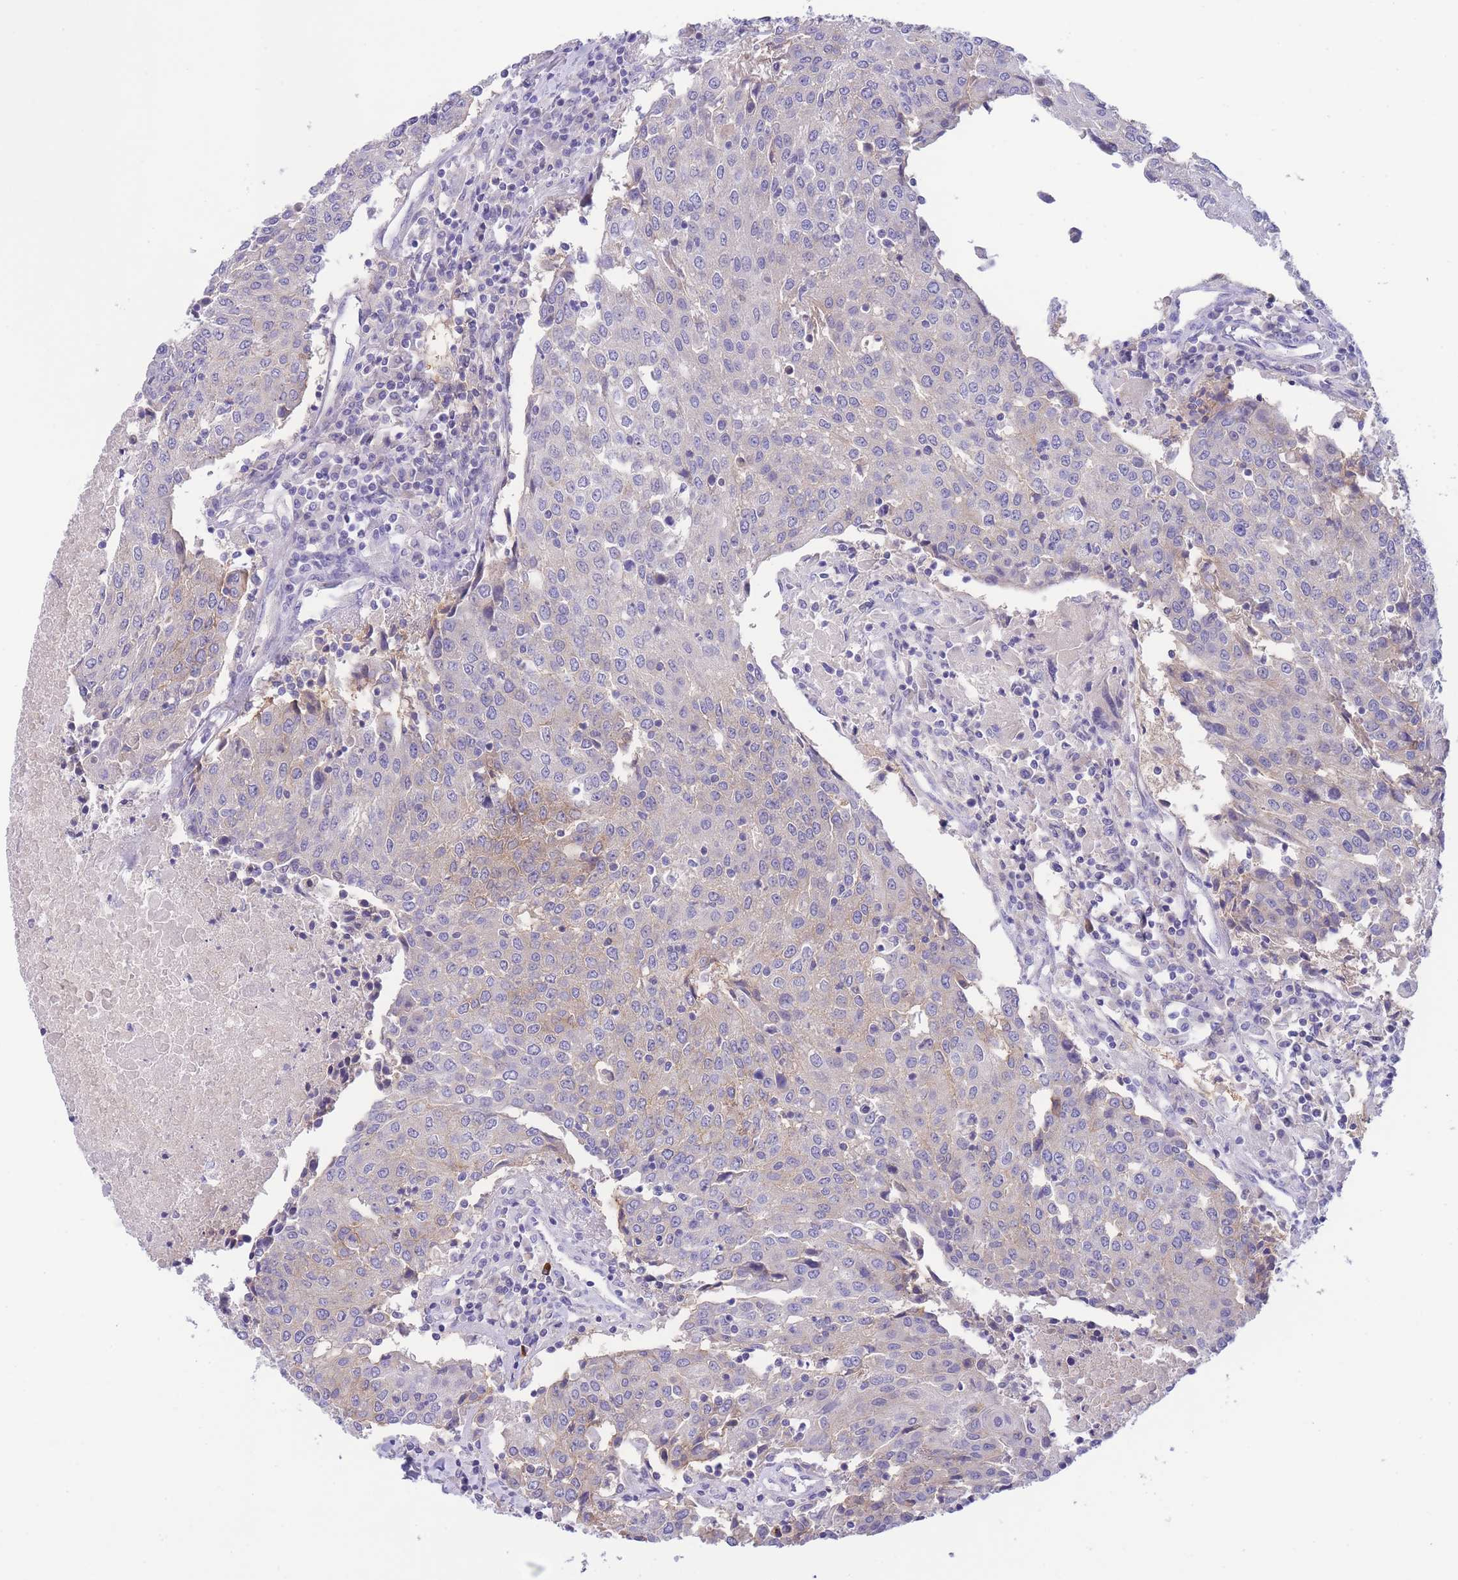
{"staining": {"intensity": "weak", "quantity": "25%-75%", "location": "cytoplasmic/membranous"}, "tissue": "urothelial cancer", "cell_type": "Tumor cells", "image_type": "cancer", "snomed": [{"axis": "morphology", "description": "Urothelial carcinoma, High grade"}, {"axis": "topography", "description": "Urinary bladder"}], "caption": "Weak cytoplasmic/membranous expression is seen in about 25%-75% of tumor cells in urothelial cancer. (DAB (3,3'-diaminobenzidine) = brown stain, brightfield microscopy at high magnification).", "gene": "PCDHB3", "patient": {"sex": "female", "age": 85}}